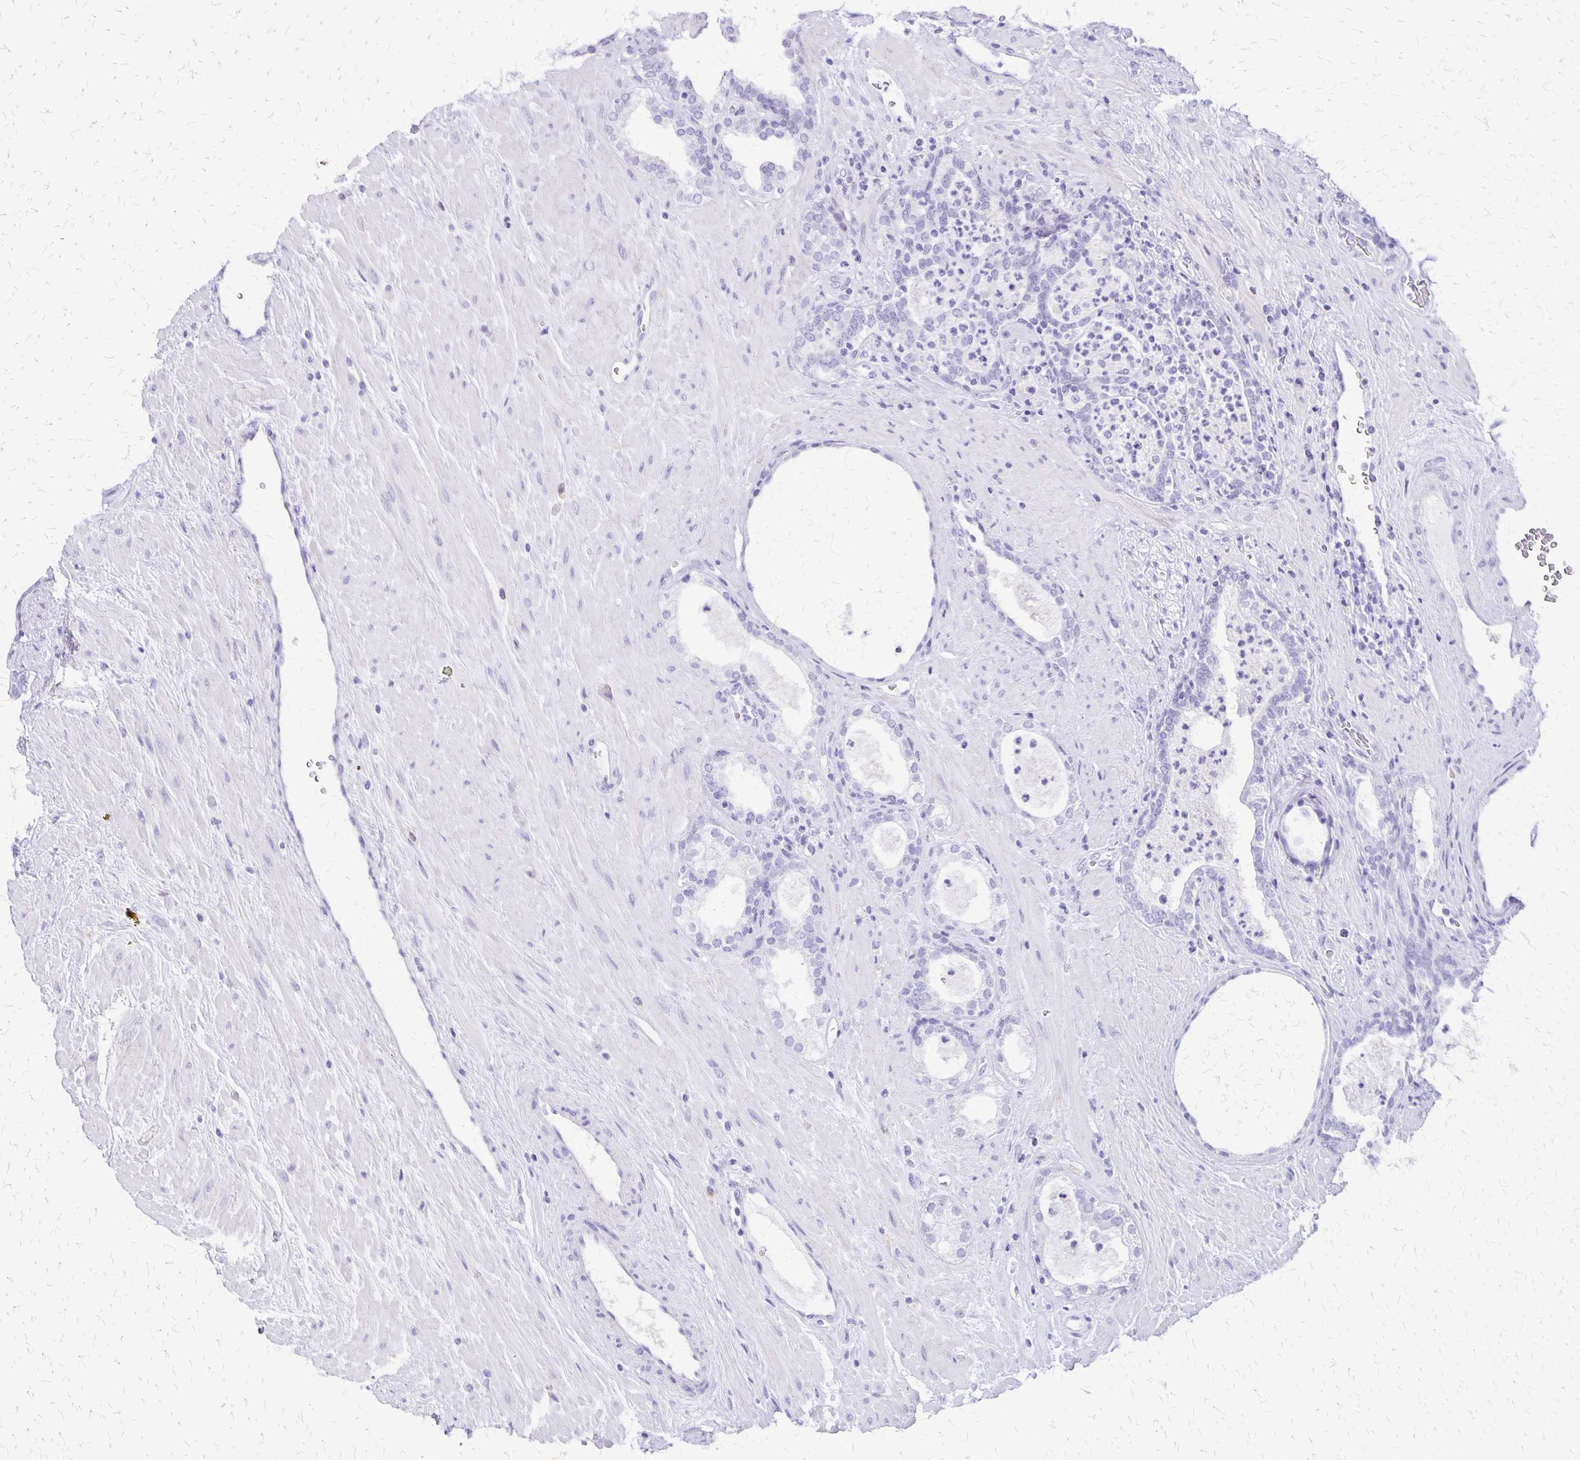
{"staining": {"intensity": "negative", "quantity": "none", "location": "none"}, "tissue": "prostate cancer", "cell_type": "Tumor cells", "image_type": "cancer", "snomed": [{"axis": "morphology", "description": "Adenocarcinoma, Low grade"}, {"axis": "topography", "description": "Prostate"}], "caption": "Immunohistochemical staining of prostate cancer exhibits no significant staining in tumor cells.", "gene": "SLC13A2", "patient": {"sex": "male", "age": 62}}